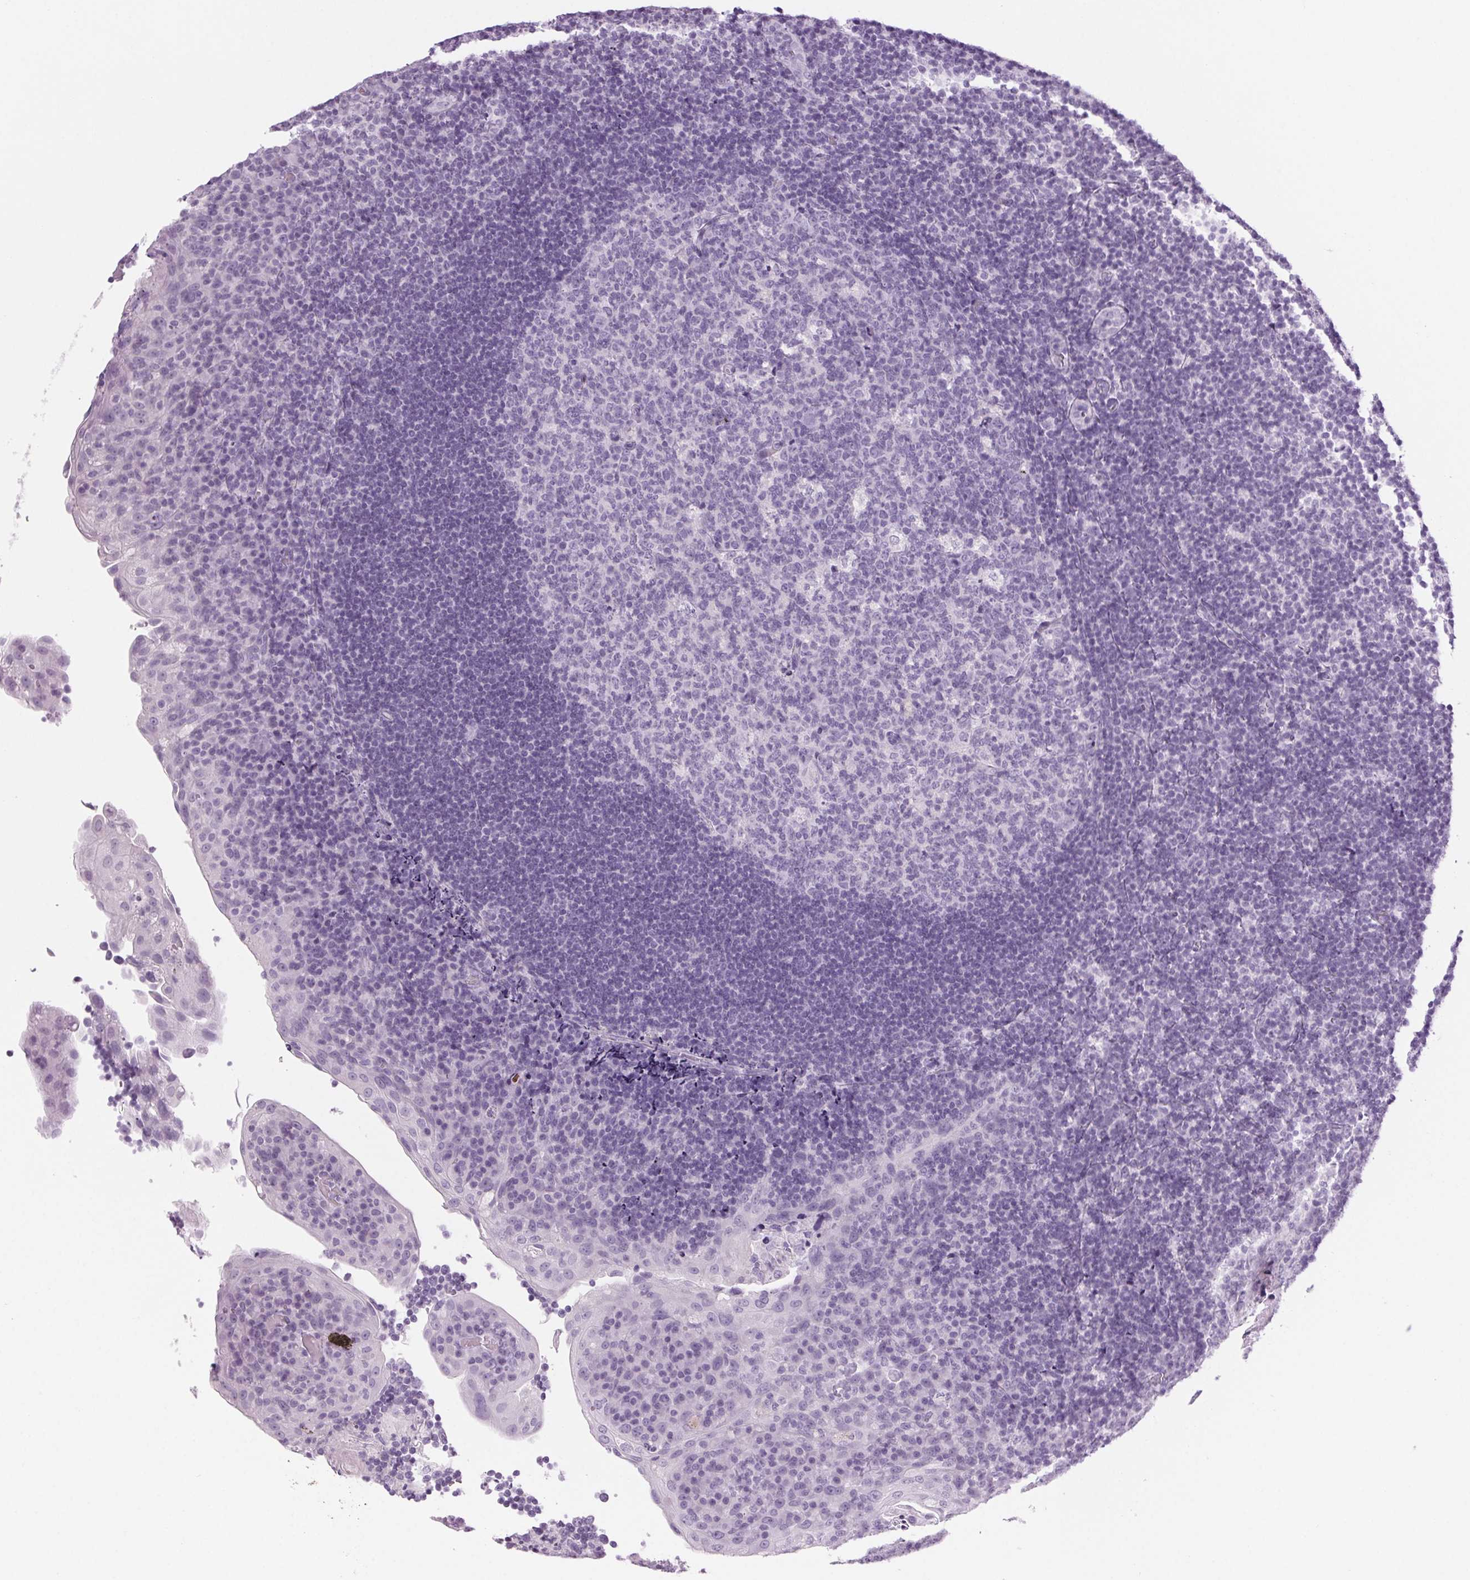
{"staining": {"intensity": "negative", "quantity": "none", "location": "none"}, "tissue": "tonsil", "cell_type": "Germinal center cells", "image_type": "normal", "snomed": [{"axis": "morphology", "description": "Normal tissue, NOS"}, {"axis": "topography", "description": "Tonsil"}], "caption": "A micrograph of human tonsil is negative for staining in germinal center cells. (DAB immunohistochemistry (IHC) with hematoxylin counter stain).", "gene": "LRP2", "patient": {"sex": "male", "age": 17}}